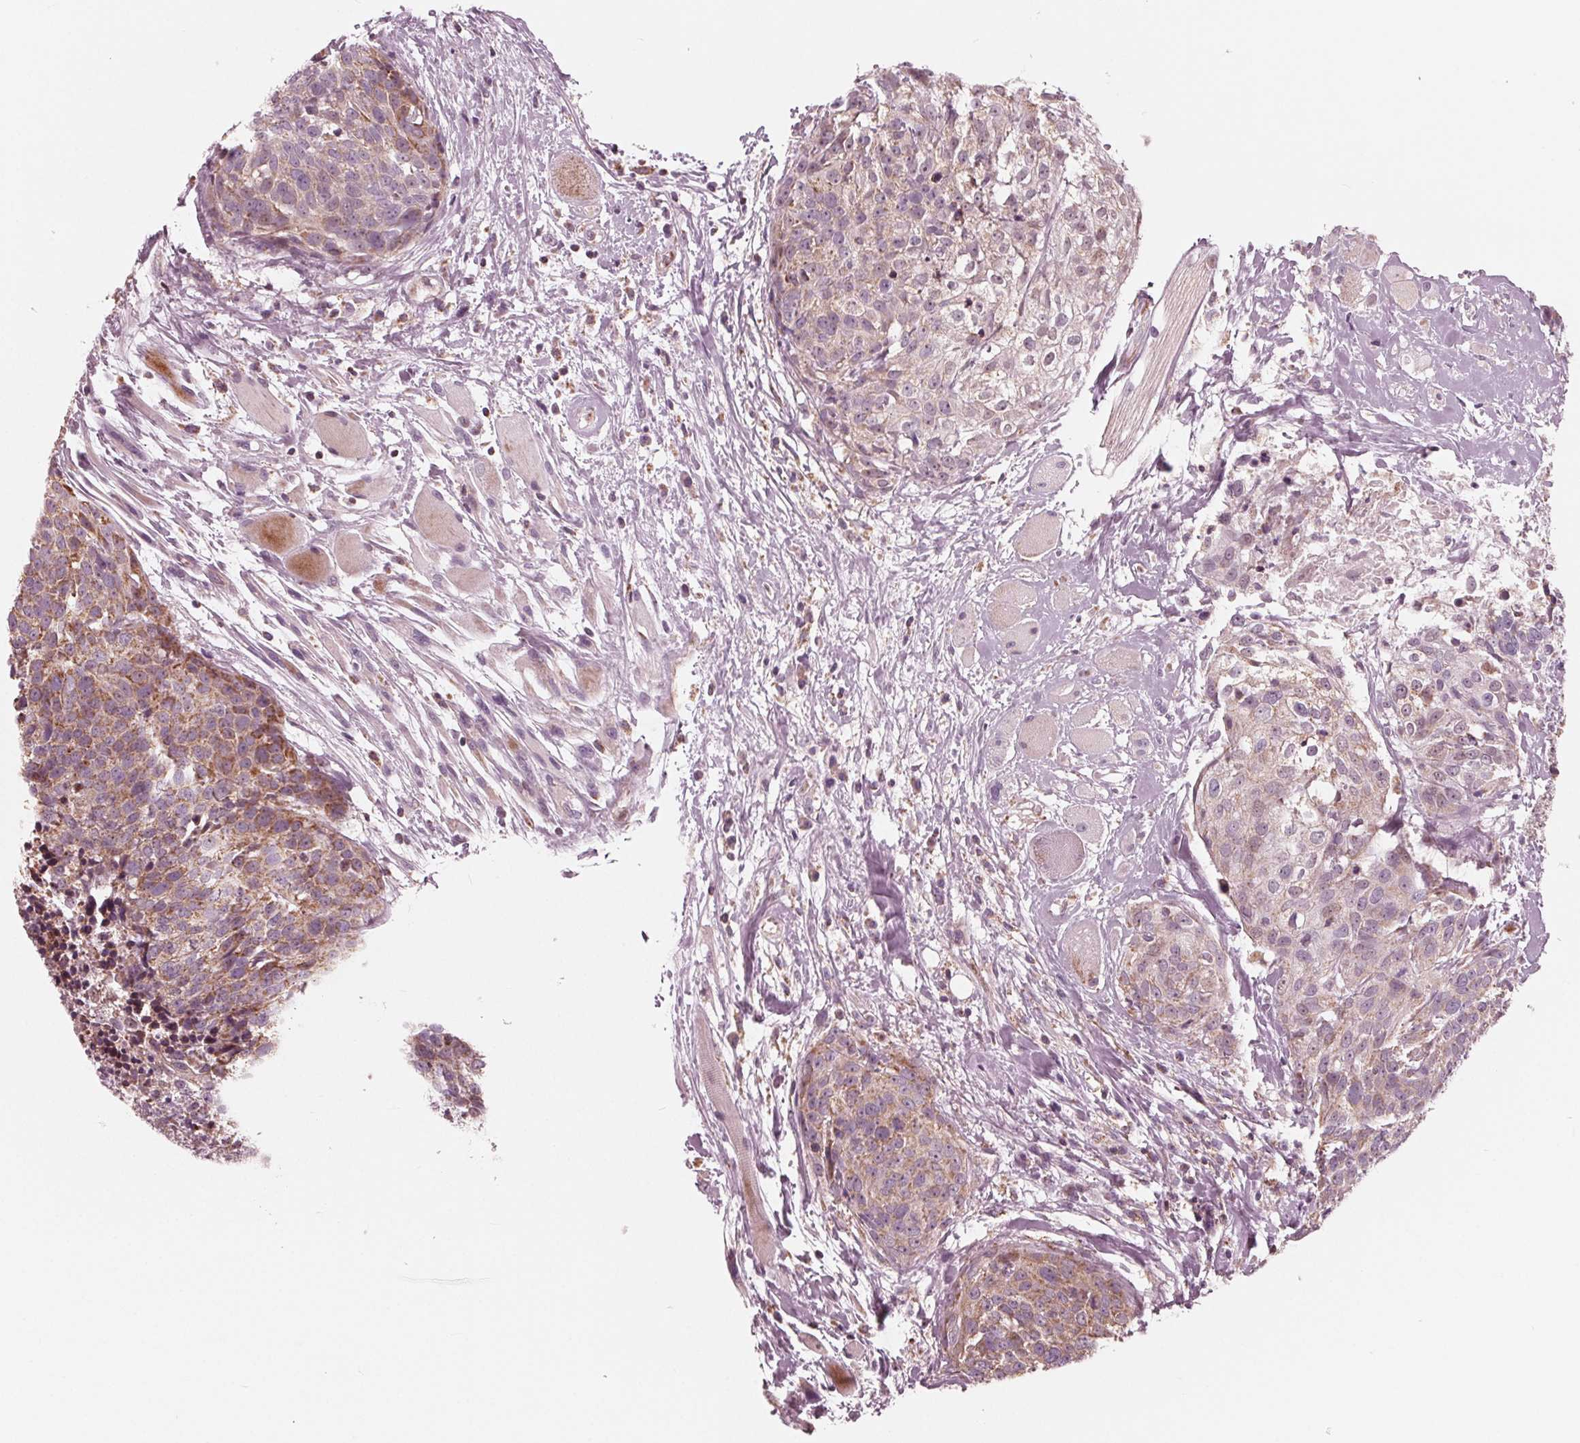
{"staining": {"intensity": "moderate", "quantity": "<25%", "location": "cytoplasmic/membranous"}, "tissue": "head and neck cancer", "cell_type": "Tumor cells", "image_type": "cancer", "snomed": [{"axis": "morphology", "description": "Squamous cell carcinoma, NOS"}, {"axis": "topography", "description": "Oral tissue"}, {"axis": "topography", "description": "Head-Neck"}], "caption": "Immunohistochemical staining of head and neck squamous cell carcinoma shows moderate cytoplasmic/membranous protein expression in approximately <25% of tumor cells. The staining was performed using DAB (3,3'-diaminobenzidine), with brown indicating positive protein expression. Nuclei are stained blue with hematoxylin.", "gene": "DCAF4L2", "patient": {"sex": "male", "age": 64}}